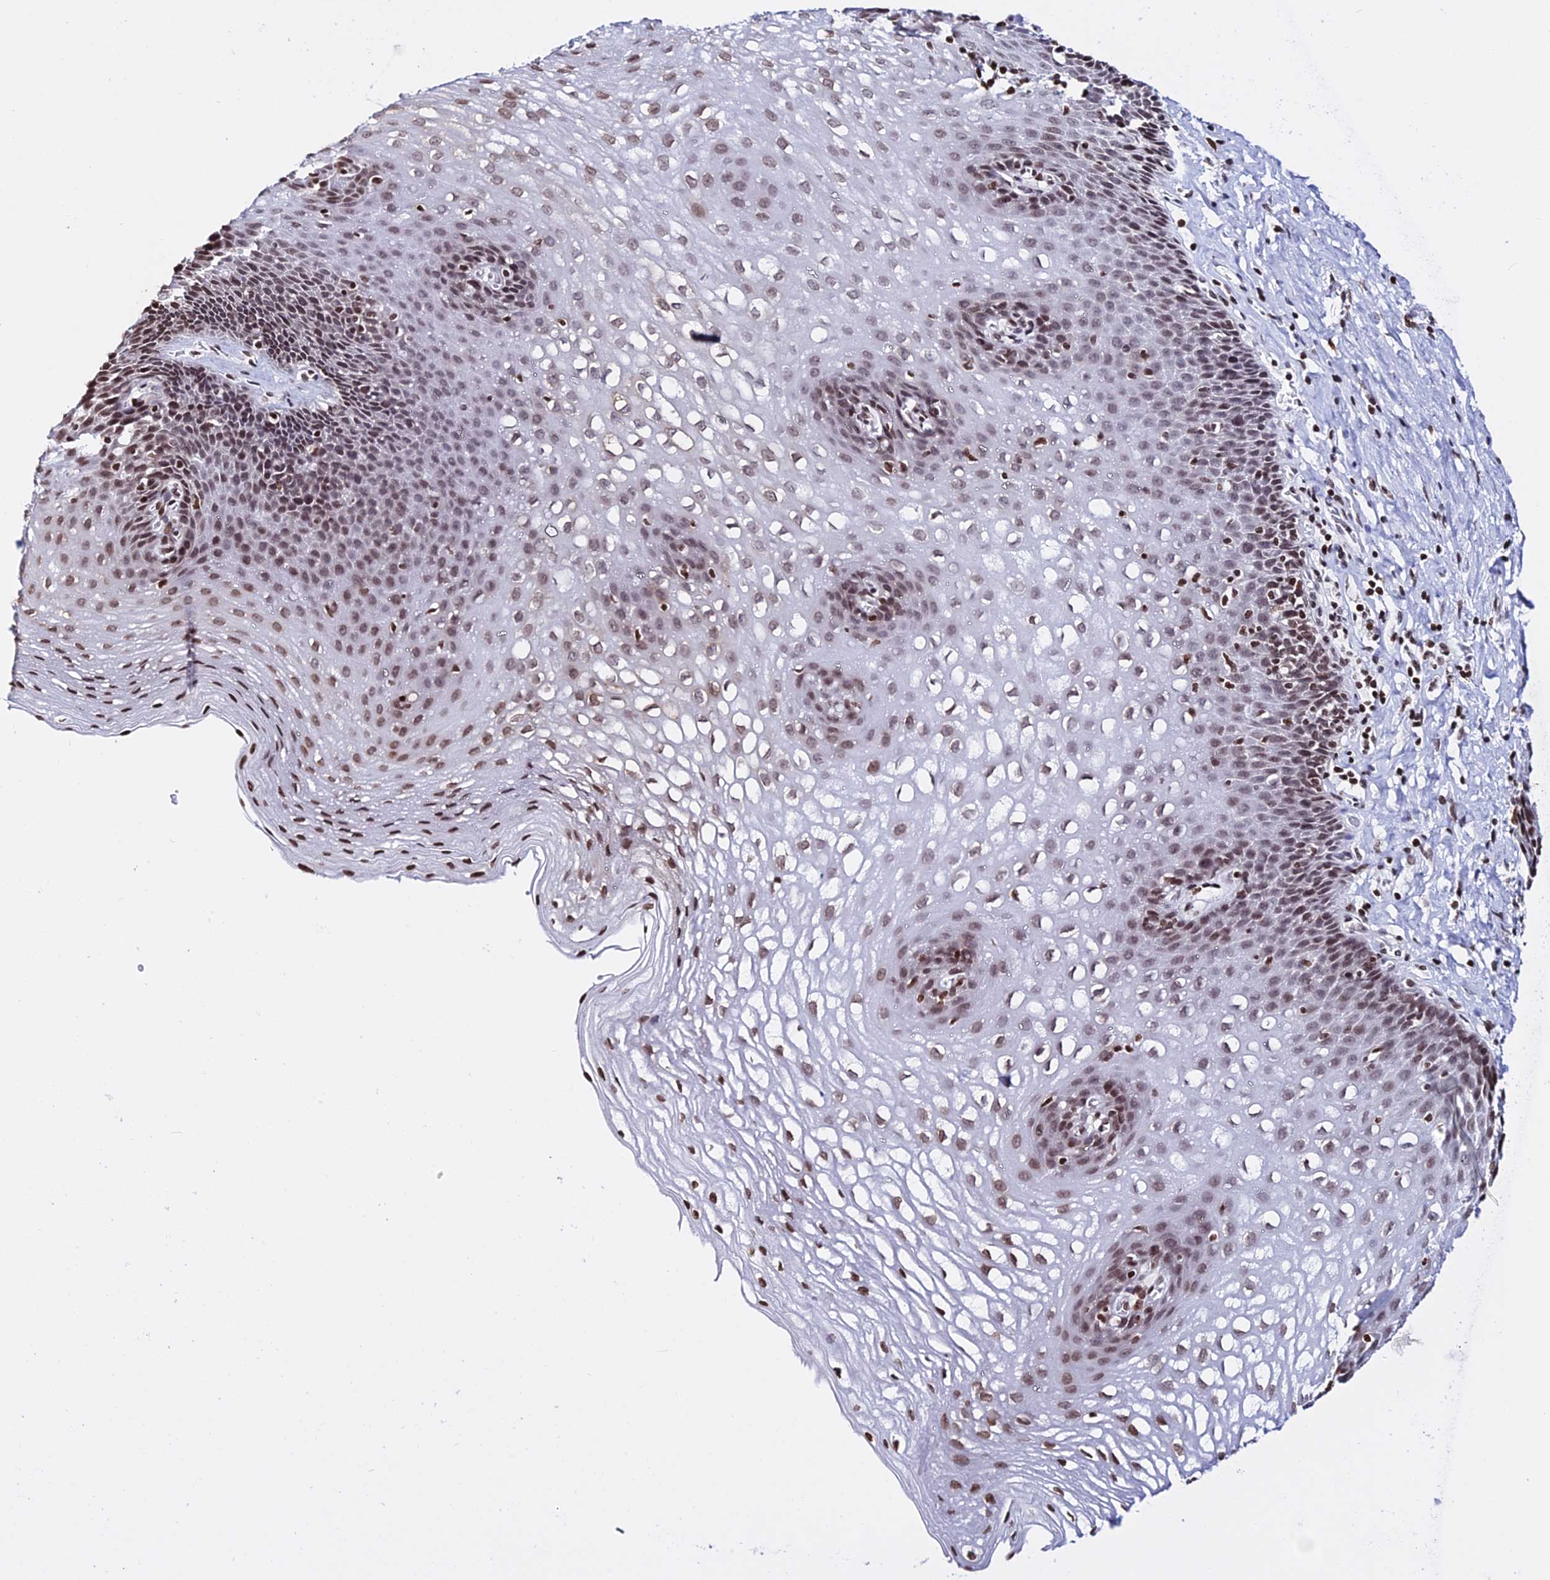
{"staining": {"intensity": "moderate", "quantity": ">75%", "location": "nuclear"}, "tissue": "esophagus", "cell_type": "Squamous epithelial cells", "image_type": "normal", "snomed": [{"axis": "morphology", "description": "Normal tissue, NOS"}, {"axis": "topography", "description": "Esophagus"}], "caption": "Immunohistochemical staining of normal human esophagus exhibits moderate nuclear protein positivity in approximately >75% of squamous epithelial cells. The staining was performed using DAB, with brown indicating positive protein expression. Nuclei are stained blue with hematoxylin.", "gene": "ENSG00000282988", "patient": {"sex": "female", "age": 66}}